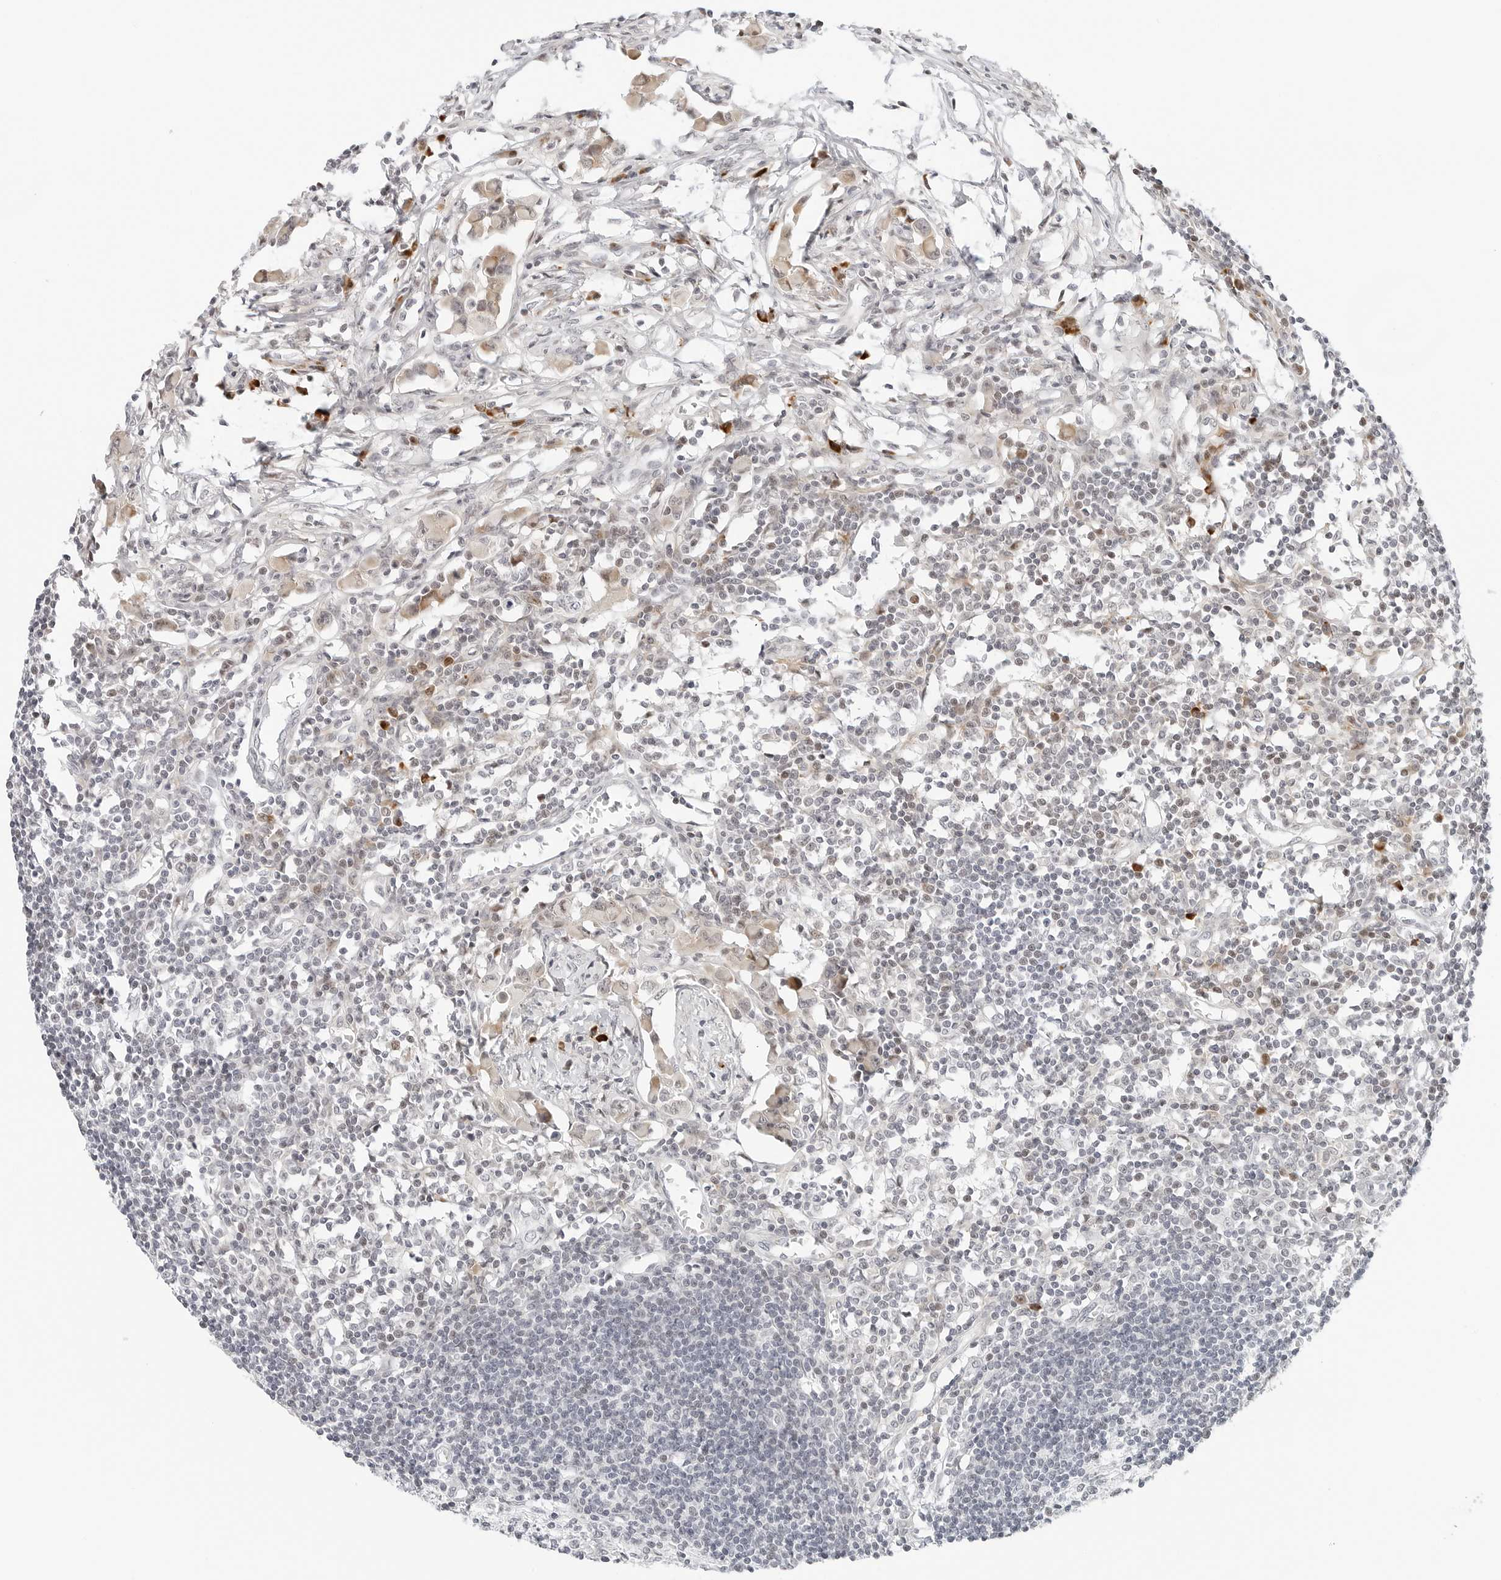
{"staining": {"intensity": "negative", "quantity": "none", "location": "none"}, "tissue": "lymph node", "cell_type": "Germinal center cells", "image_type": "normal", "snomed": [{"axis": "morphology", "description": "Normal tissue, NOS"}, {"axis": "morphology", "description": "Malignant melanoma, Metastatic site"}, {"axis": "topography", "description": "Lymph node"}], "caption": "Immunohistochemical staining of unremarkable lymph node demonstrates no significant staining in germinal center cells. (Stains: DAB (3,3'-diaminobenzidine) immunohistochemistry (IHC) with hematoxylin counter stain, Microscopy: brightfield microscopy at high magnification).", "gene": "PARP10", "patient": {"sex": "male", "age": 41}}